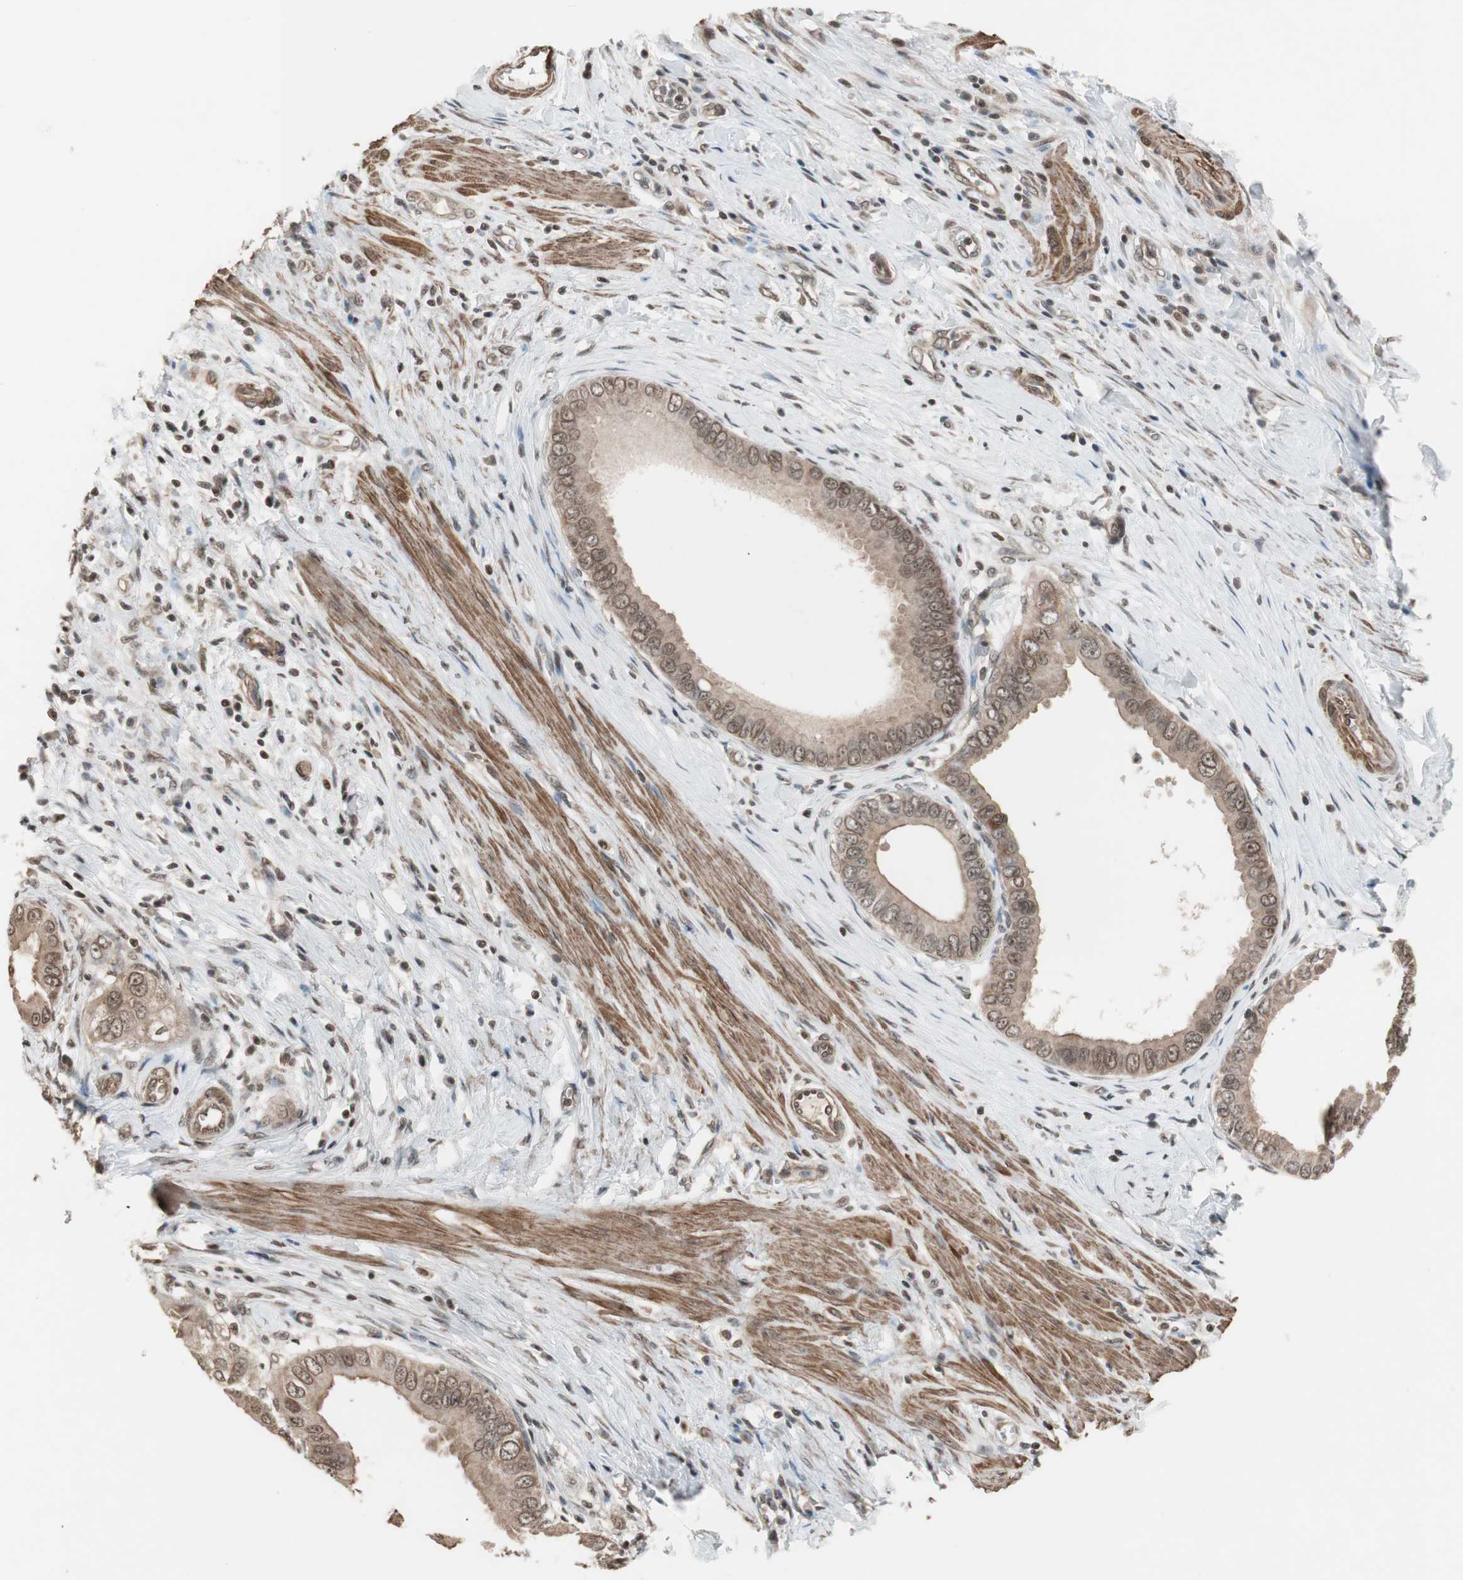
{"staining": {"intensity": "weak", "quantity": "25%-75%", "location": "cytoplasmic/membranous,nuclear"}, "tissue": "pancreatic cancer", "cell_type": "Tumor cells", "image_type": "cancer", "snomed": [{"axis": "morphology", "description": "Normal tissue, NOS"}, {"axis": "topography", "description": "Lymph node"}], "caption": "Immunohistochemistry of human pancreatic cancer displays low levels of weak cytoplasmic/membranous and nuclear positivity in approximately 25%-75% of tumor cells.", "gene": "DRAP1", "patient": {"sex": "male", "age": 50}}